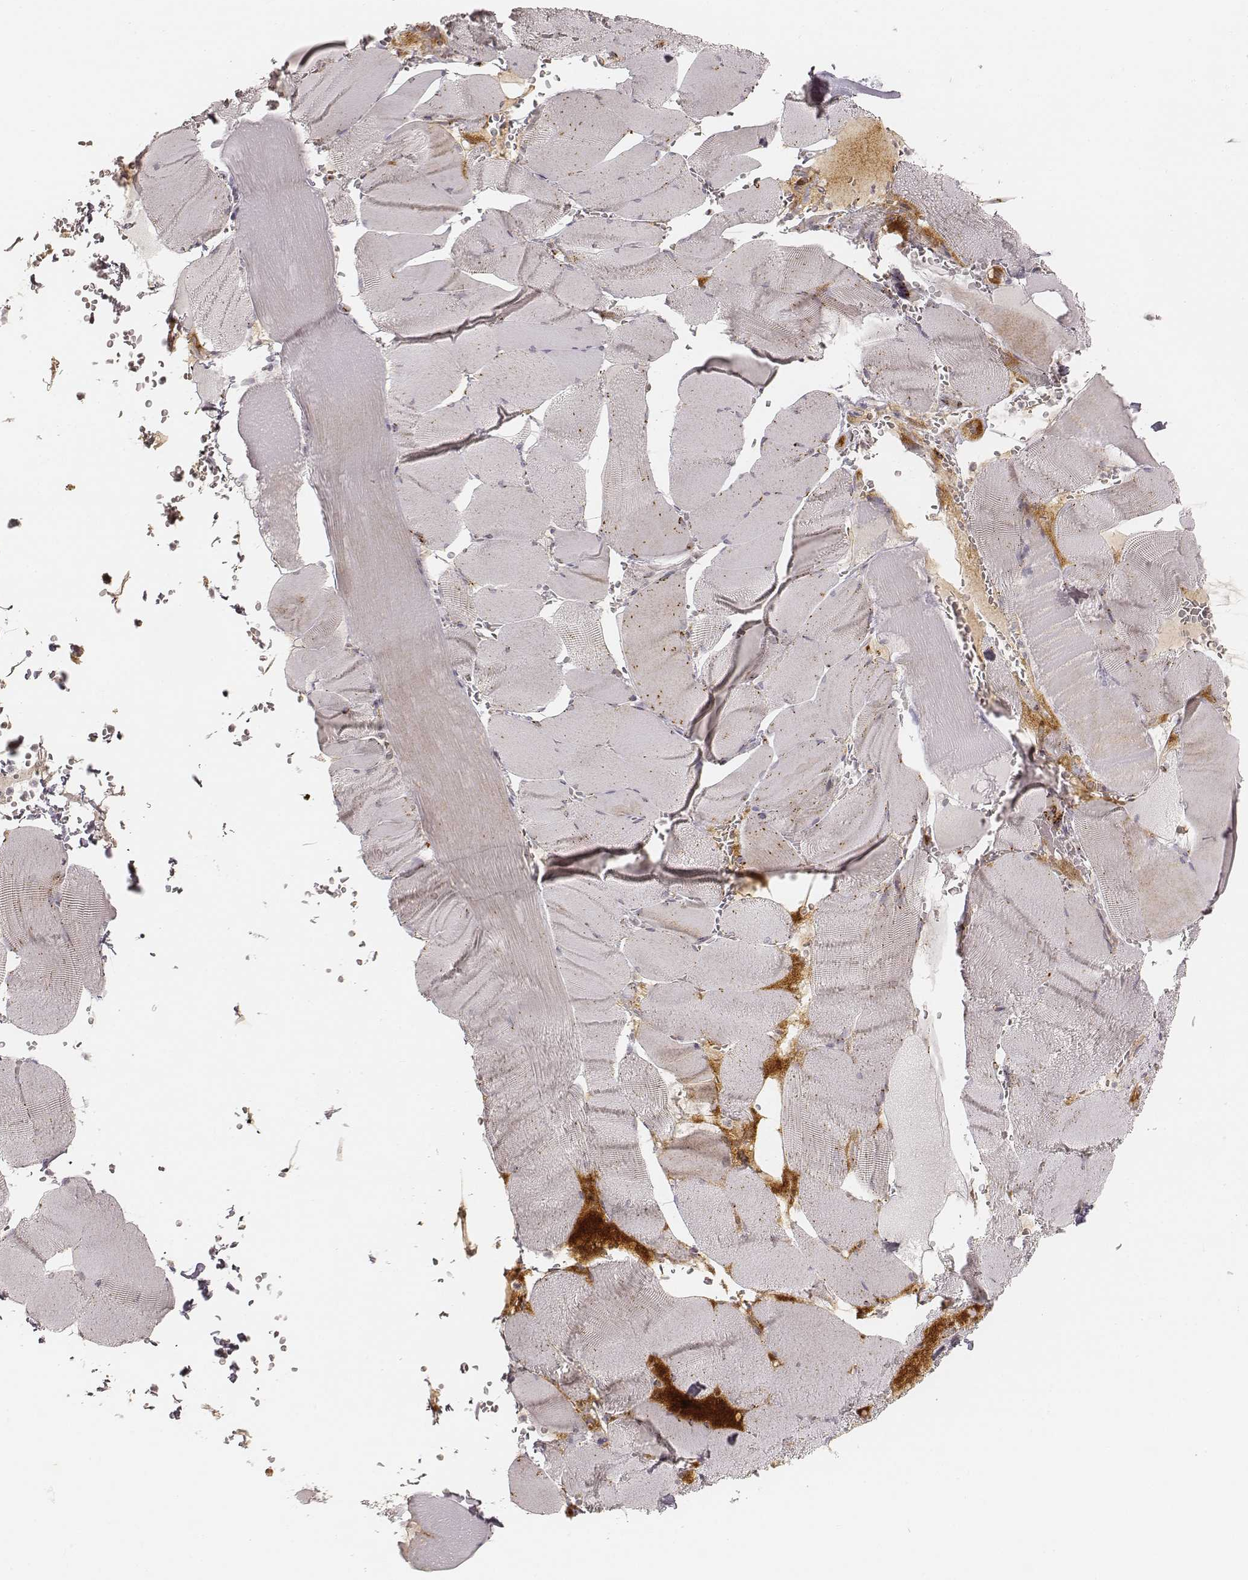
{"staining": {"intensity": "weak", "quantity": "<25%", "location": "cytoplasmic/membranous"}, "tissue": "skeletal muscle", "cell_type": "Myocytes", "image_type": "normal", "snomed": [{"axis": "morphology", "description": "Normal tissue, NOS"}, {"axis": "topography", "description": "Skeletal muscle"}], "caption": "Immunohistochemistry (IHC) histopathology image of benign skeletal muscle stained for a protein (brown), which displays no positivity in myocytes.", "gene": "GORASP2", "patient": {"sex": "male", "age": 56}}